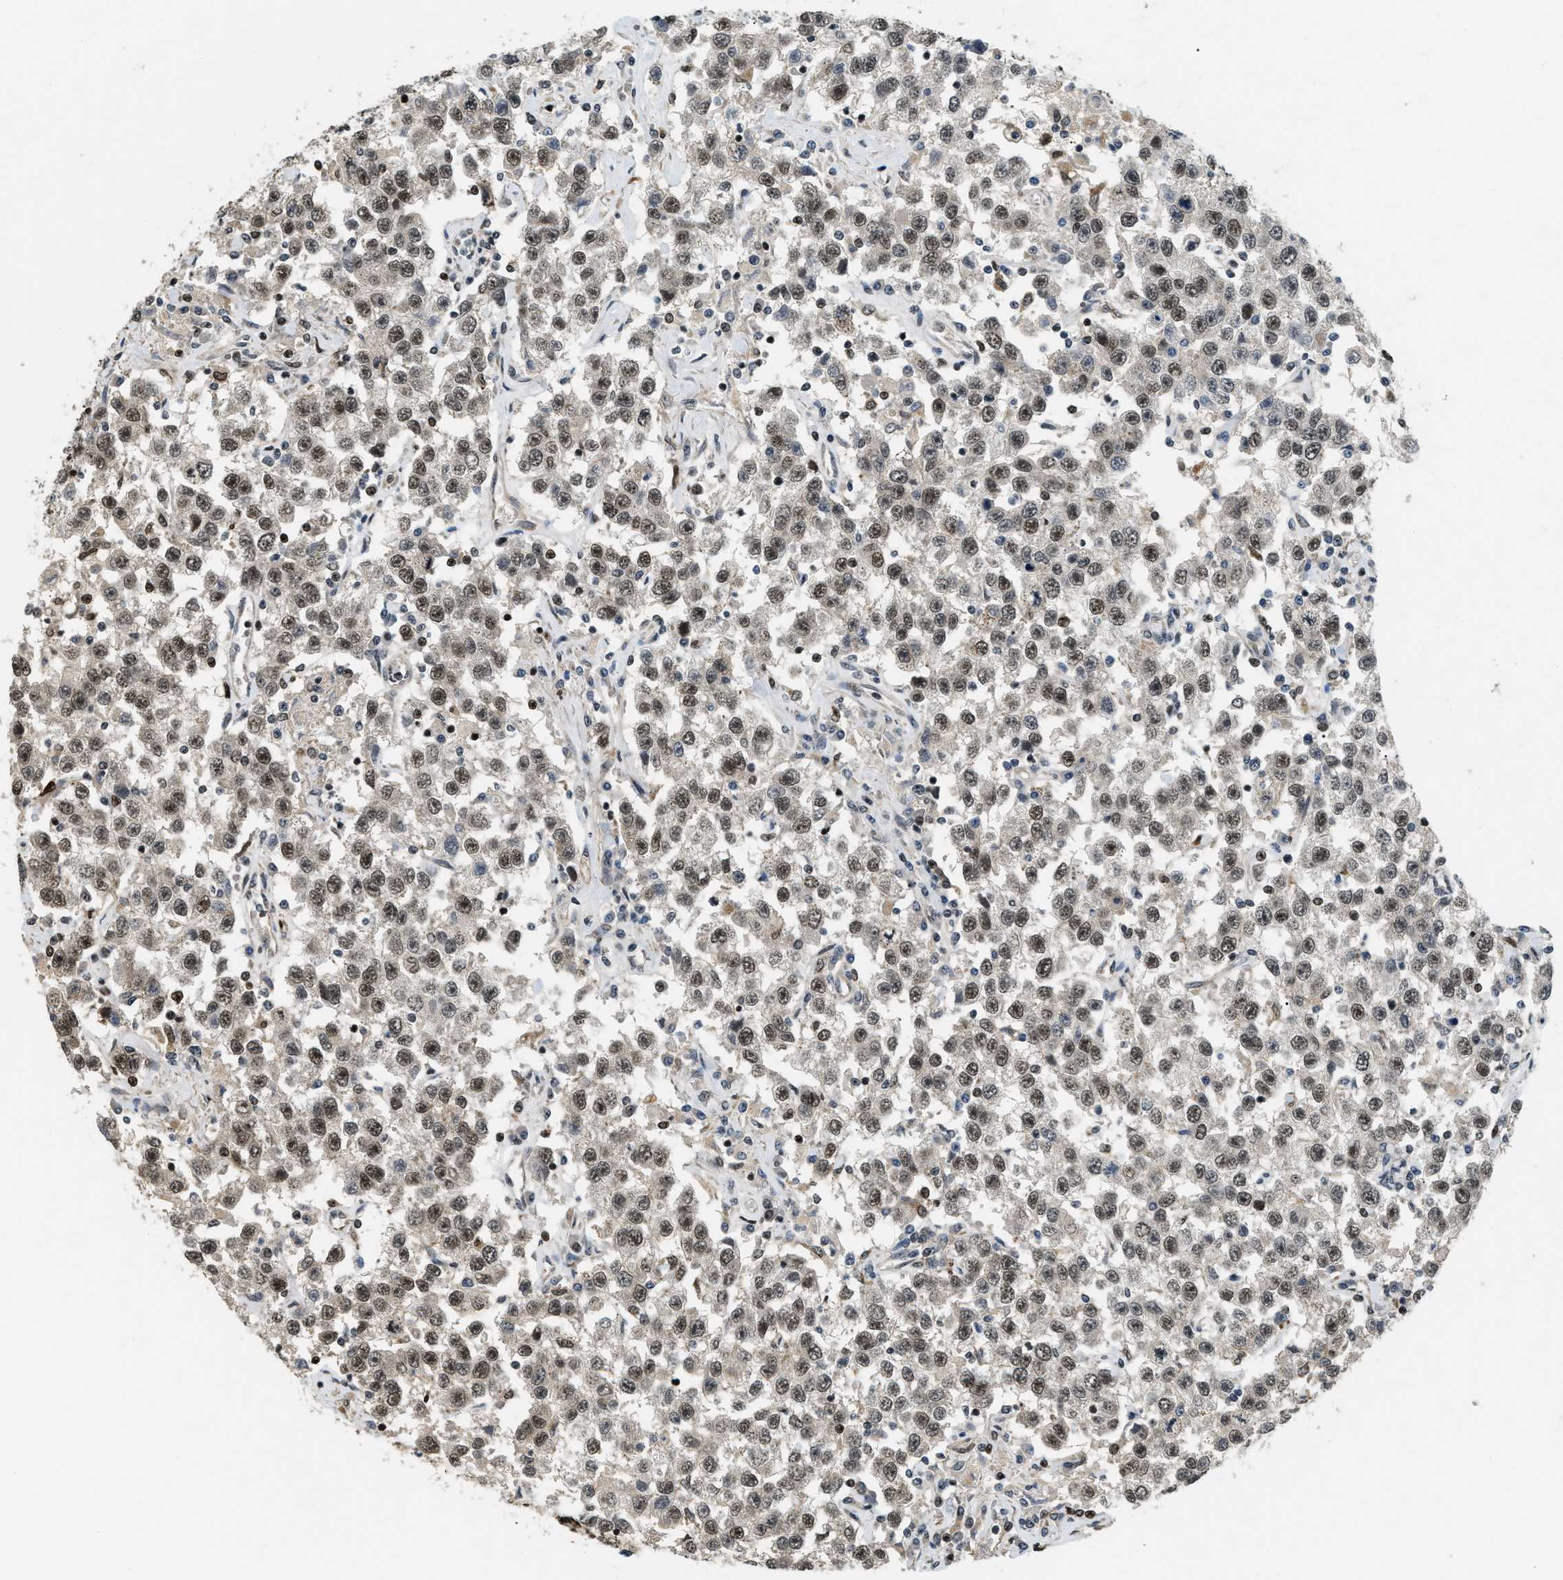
{"staining": {"intensity": "moderate", "quantity": ">75%", "location": "nuclear"}, "tissue": "testis cancer", "cell_type": "Tumor cells", "image_type": "cancer", "snomed": [{"axis": "morphology", "description": "Seminoma, NOS"}, {"axis": "topography", "description": "Testis"}], "caption": "DAB immunohistochemical staining of testis seminoma exhibits moderate nuclear protein expression in about >75% of tumor cells.", "gene": "LTA4H", "patient": {"sex": "male", "age": 41}}